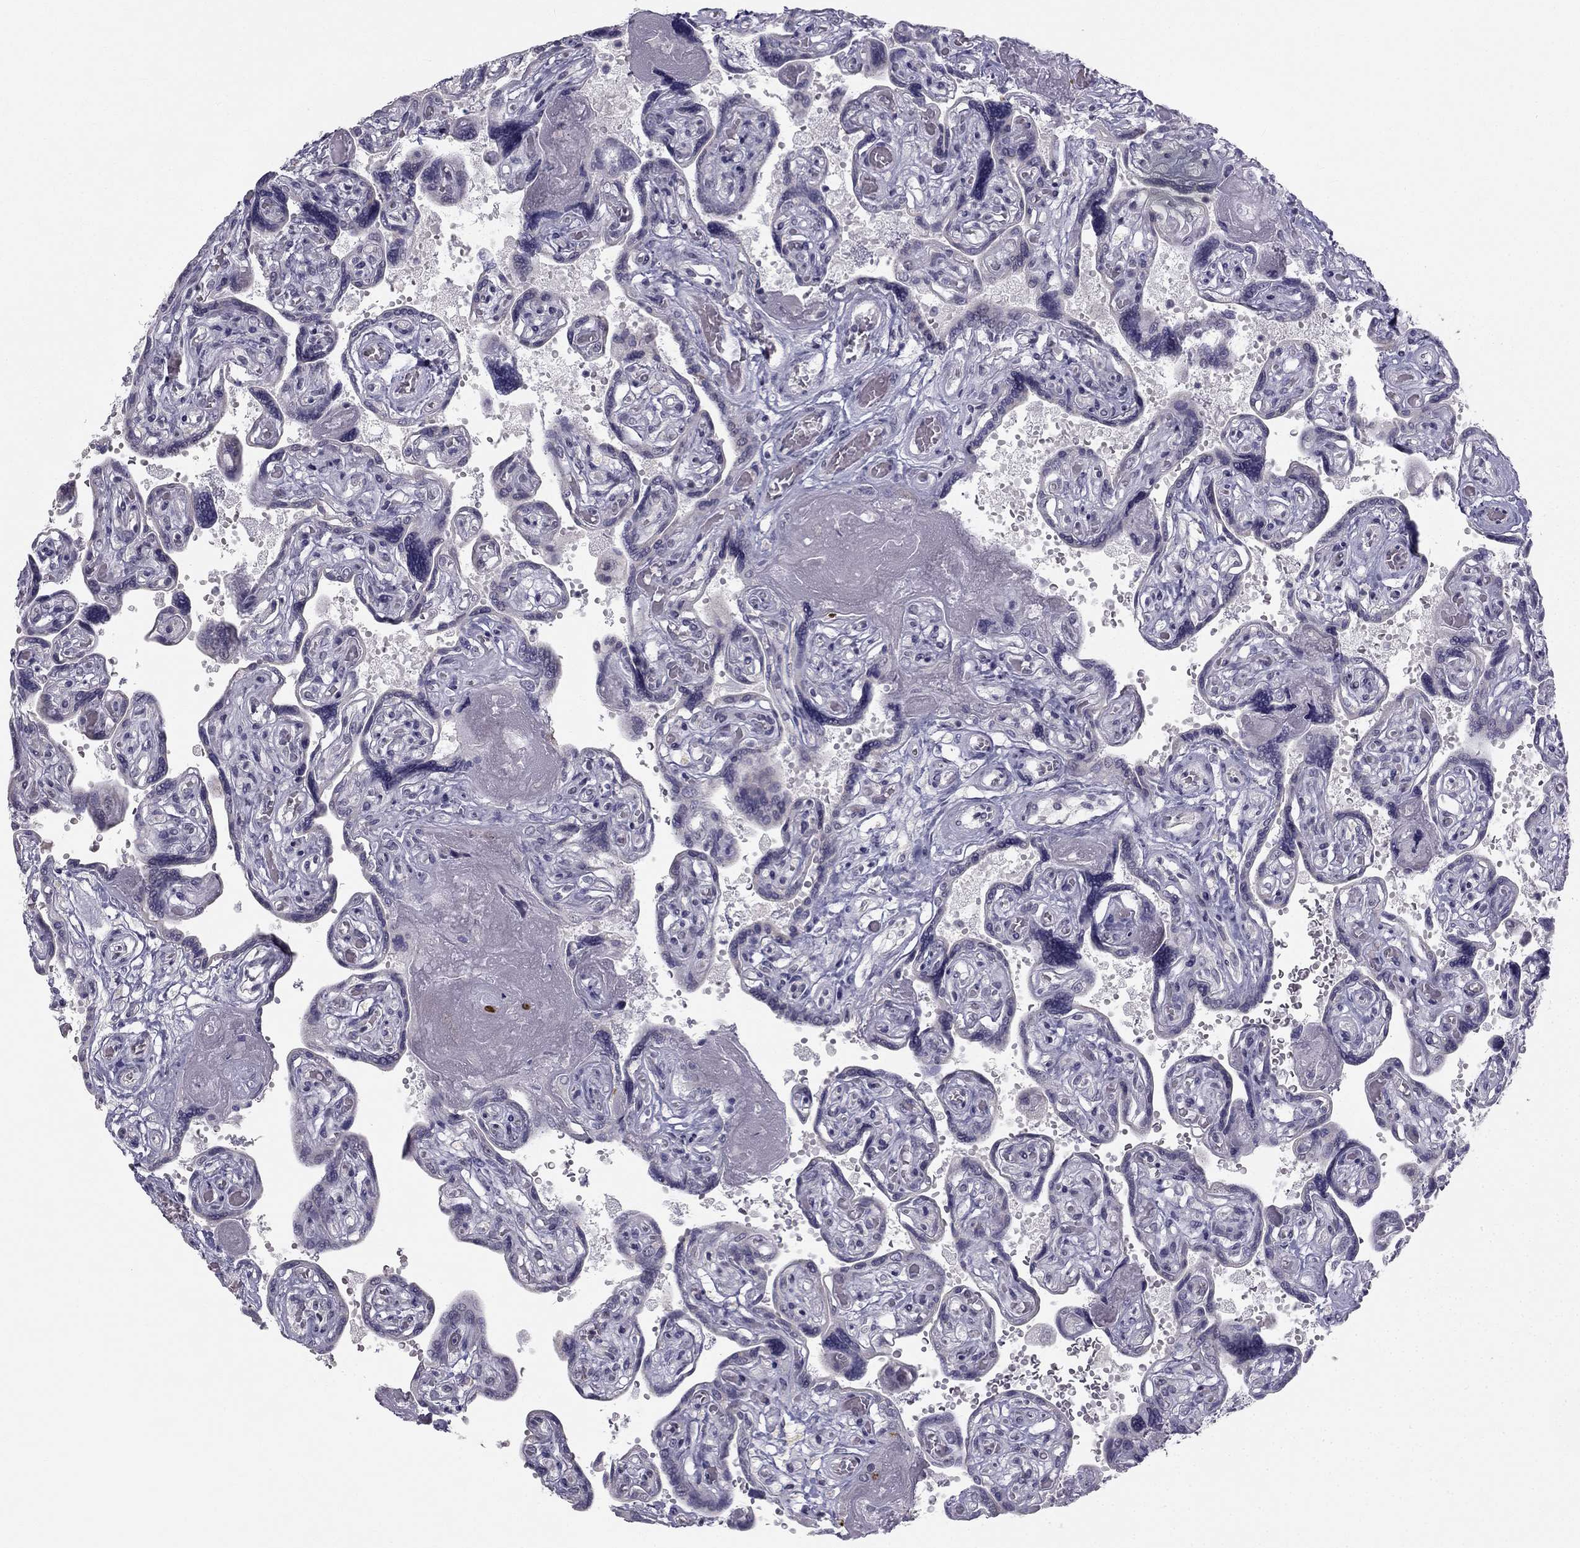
{"staining": {"intensity": "weak", "quantity": "<25%", "location": "cytoplasmic/membranous"}, "tissue": "placenta", "cell_type": "Decidual cells", "image_type": "normal", "snomed": [{"axis": "morphology", "description": "Normal tissue, NOS"}, {"axis": "topography", "description": "Placenta"}], "caption": "Immunohistochemistry image of unremarkable placenta: placenta stained with DAB exhibits no significant protein staining in decidual cells.", "gene": "C5orf49", "patient": {"sex": "female", "age": 32}}